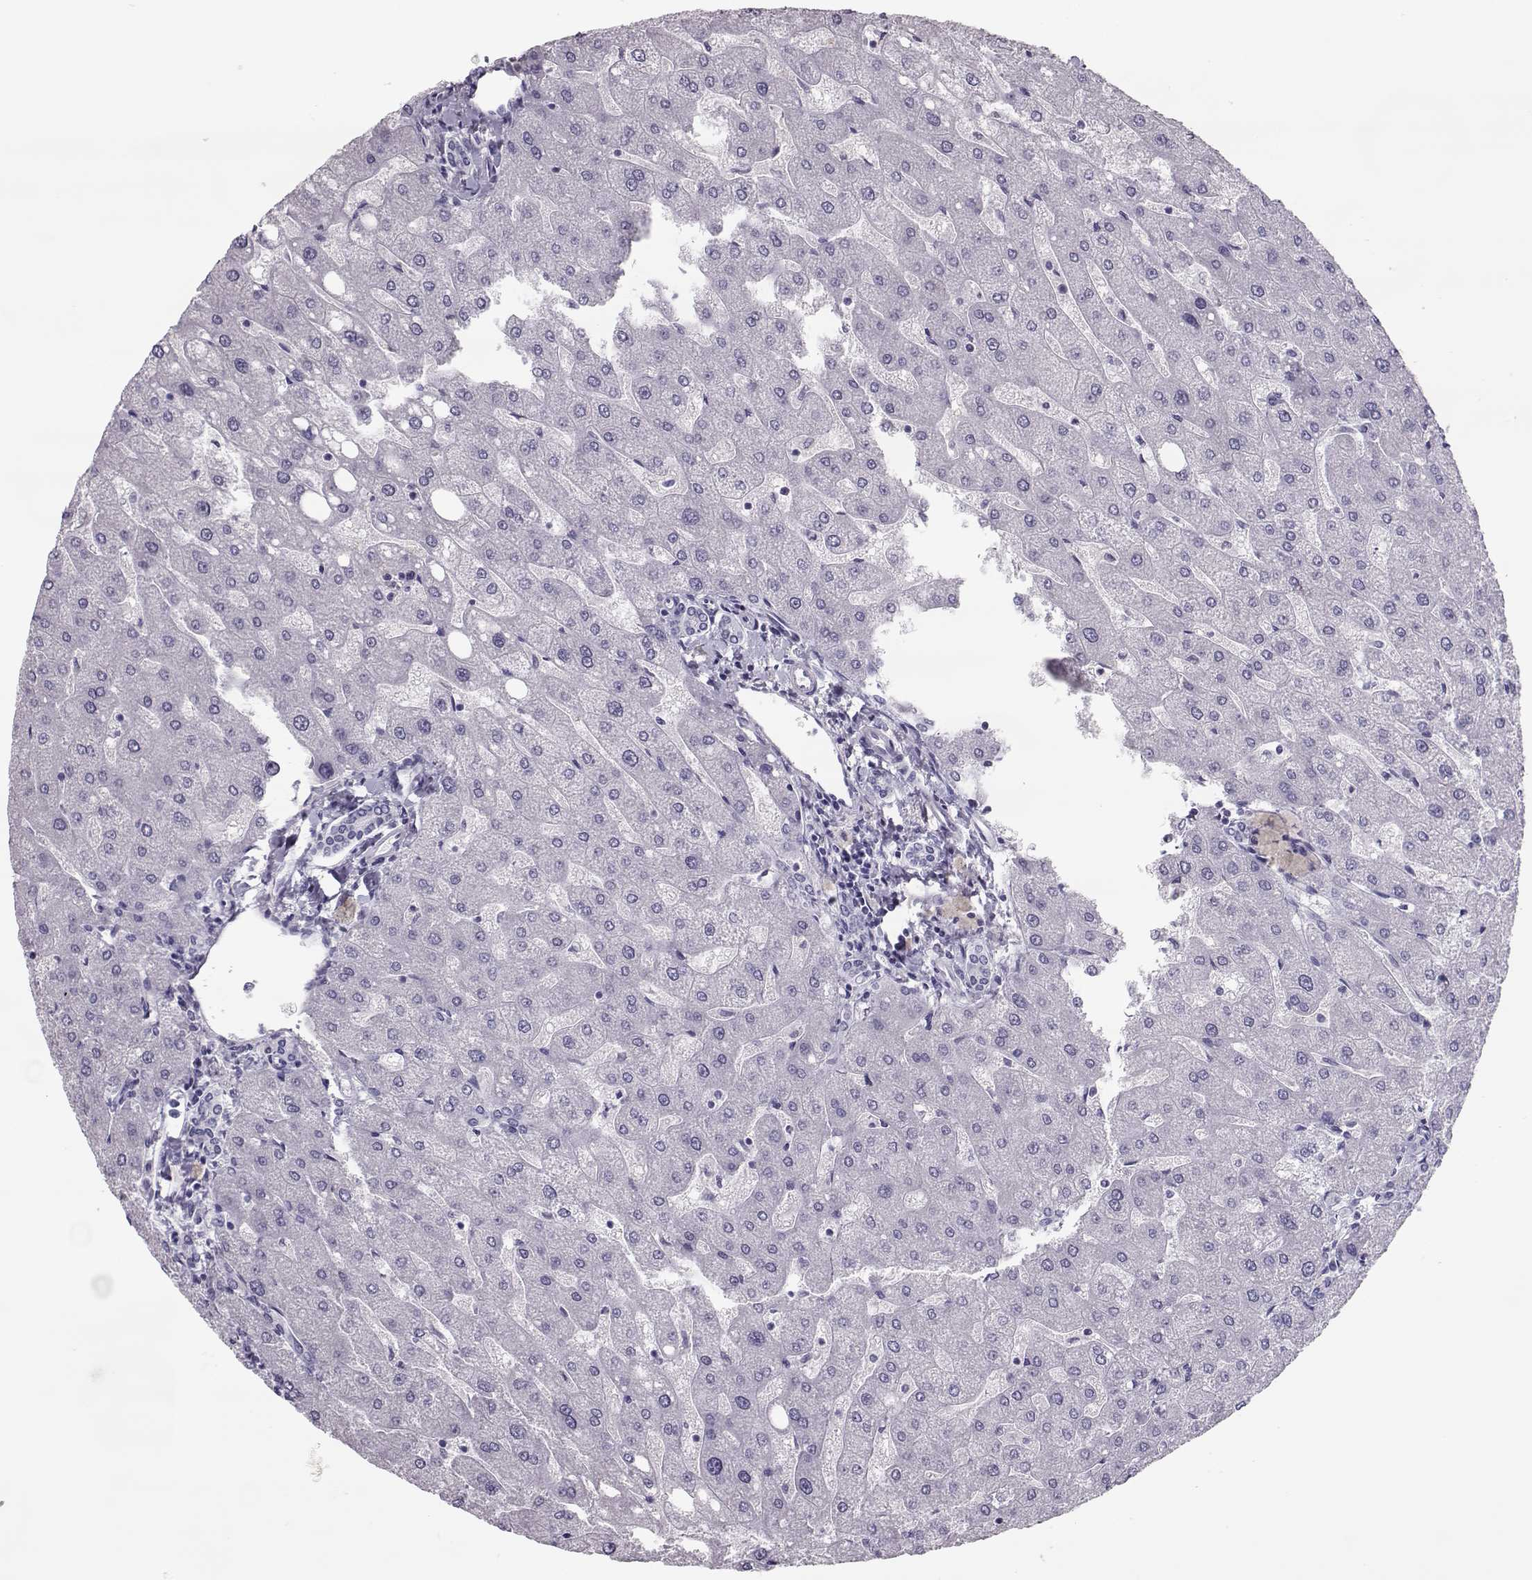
{"staining": {"intensity": "negative", "quantity": "none", "location": "none"}, "tissue": "liver", "cell_type": "Cholangiocytes", "image_type": "normal", "snomed": [{"axis": "morphology", "description": "Normal tissue, NOS"}, {"axis": "topography", "description": "Liver"}], "caption": "Immunohistochemistry image of unremarkable liver: human liver stained with DAB (3,3'-diaminobenzidine) displays no significant protein positivity in cholangiocytes.", "gene": "SGO1", "patient": {"sex": "male", "age": 67}}